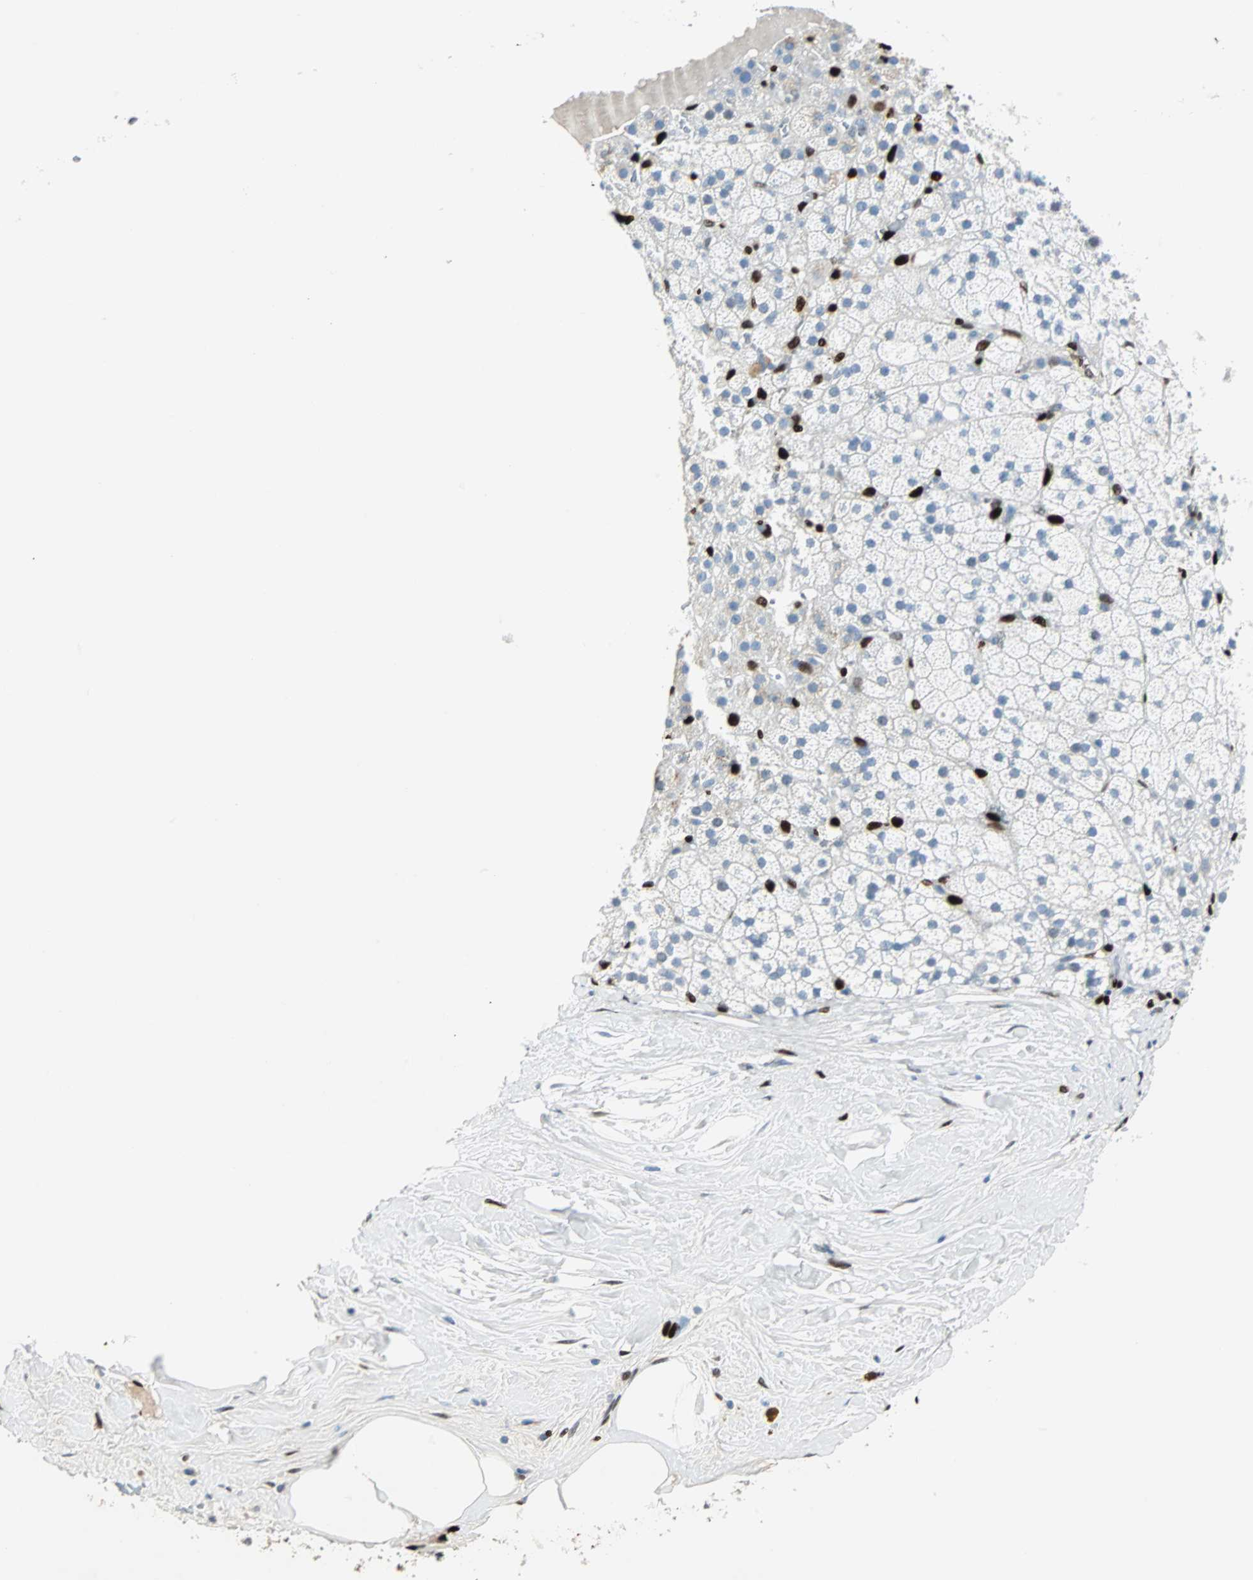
{"staining": {"intensity": "negative", "quantity": "none", "location": "none"}, "tissue": "adrenal gland", "cell_type": "Glandular cells", "image_type": "normal", "snomed": [{"axis": "morphology", "description": "Normal tissue, NOS"}, {"axis": "topography", "description": "Adrenal gland"}], "caption": "This is an immunohistochemistry histopathology image of unremarkable adrenal gland. There is no expression in glandular cells.", "gene": "IL33", "patient": {"sex": "male", "age": 35}}